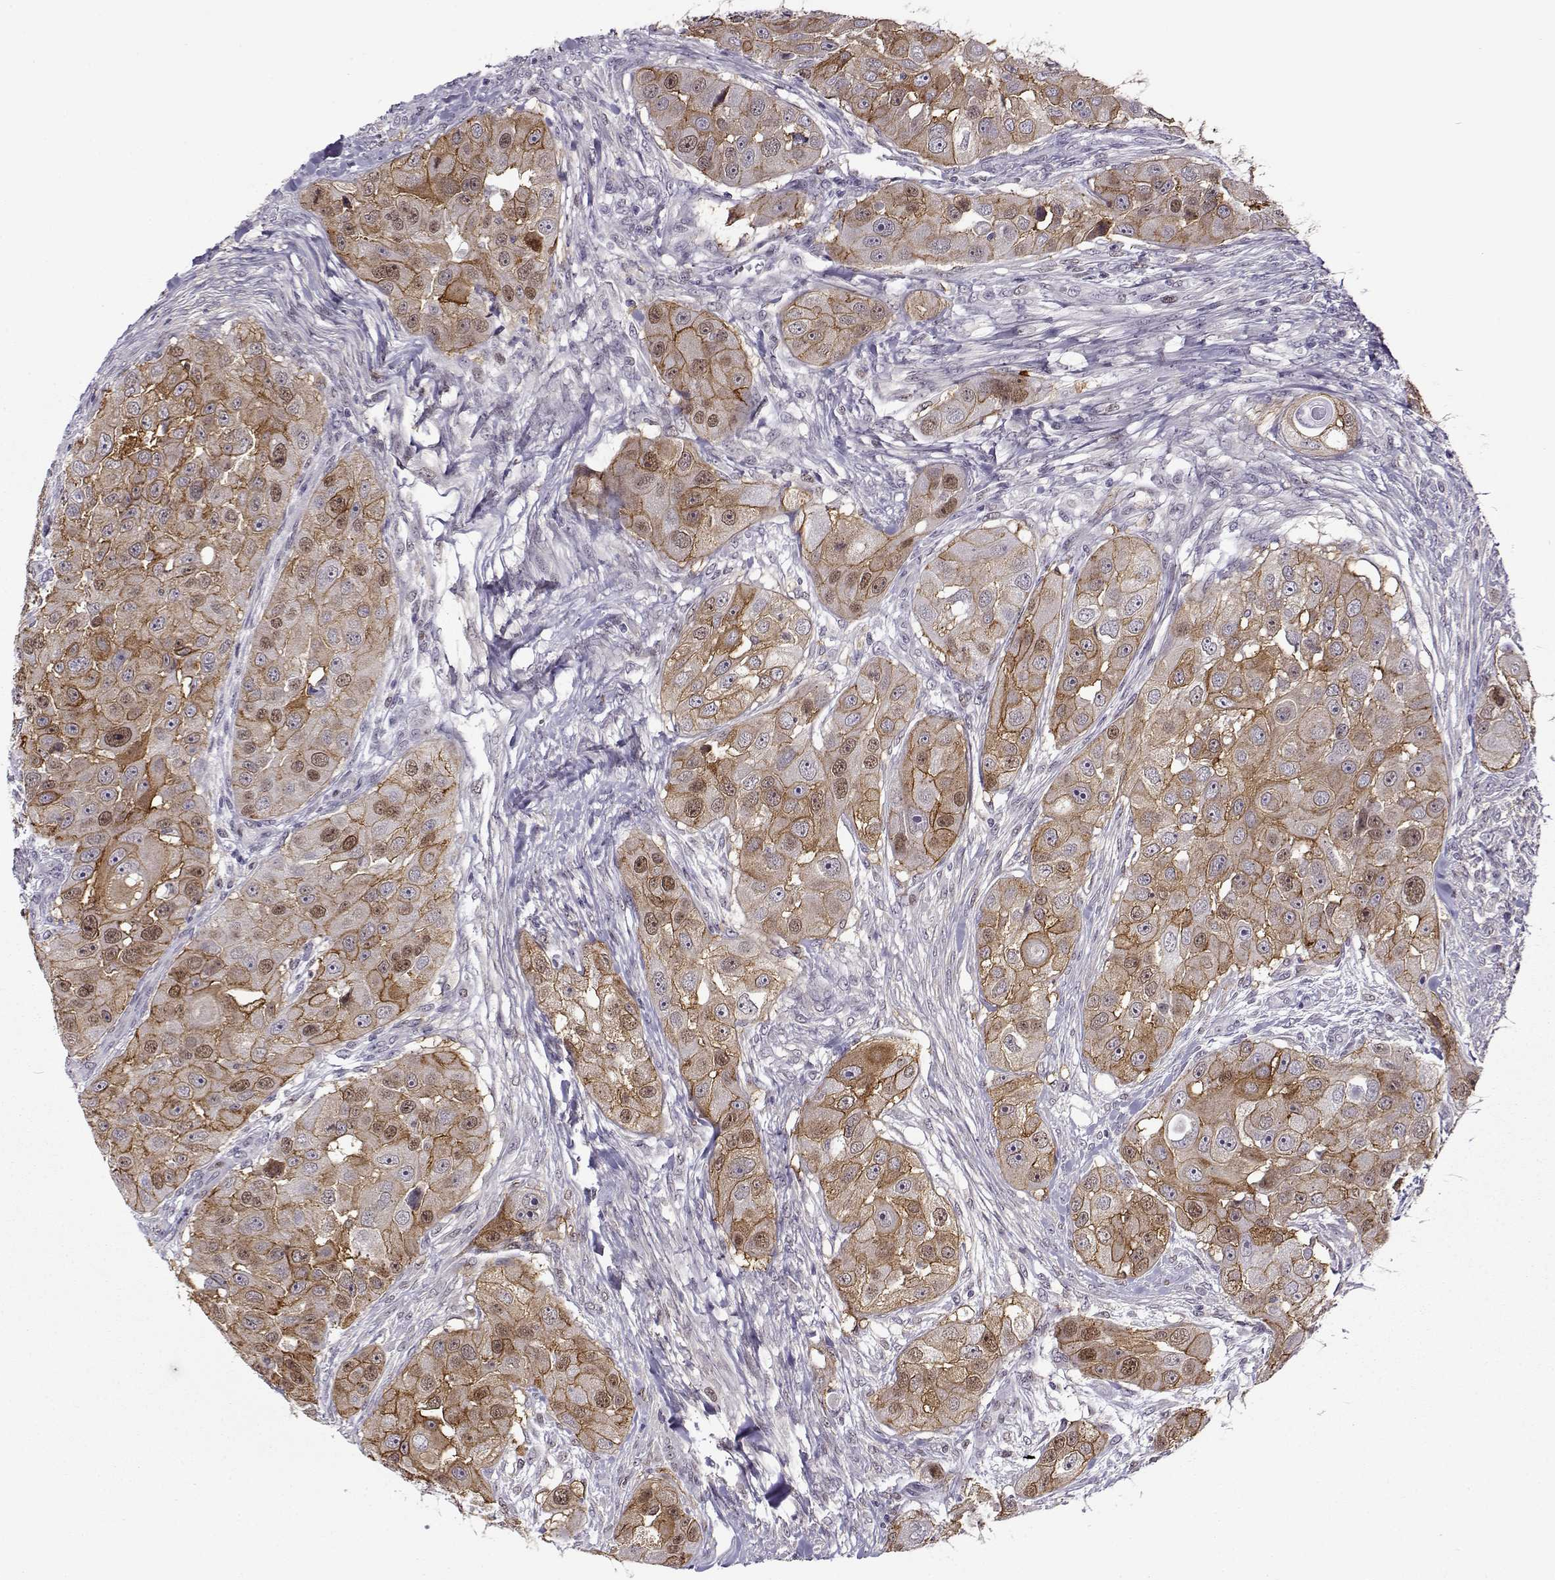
{"staining": {"intensity": "moderate", "quantity": "25%-75%", "location": "cytoplasmic/membranous,nuclear"}, "tissue": "head and neck cancer", "cell_type": "Tumor cells", "image_type": "cancer", "snomed": [{"axis": "morphology", "description": "Squamous cell carcinoma, NOS"}, {"axis": "topography", "description": "Head-Neck"}], "caption": "Moderate cytoplasmic/membranous and nuclear positivity is seen in approximately 25%-75% of tumor cells in head and neck cancer (squamous cell carcinoma). The staining was performed using DAB, with brown indicating positive protein expression. Nuclei are stained blue with hematoxylin.", "gene": "BACH1", "patient": {"sex": "male", "age": 51}}